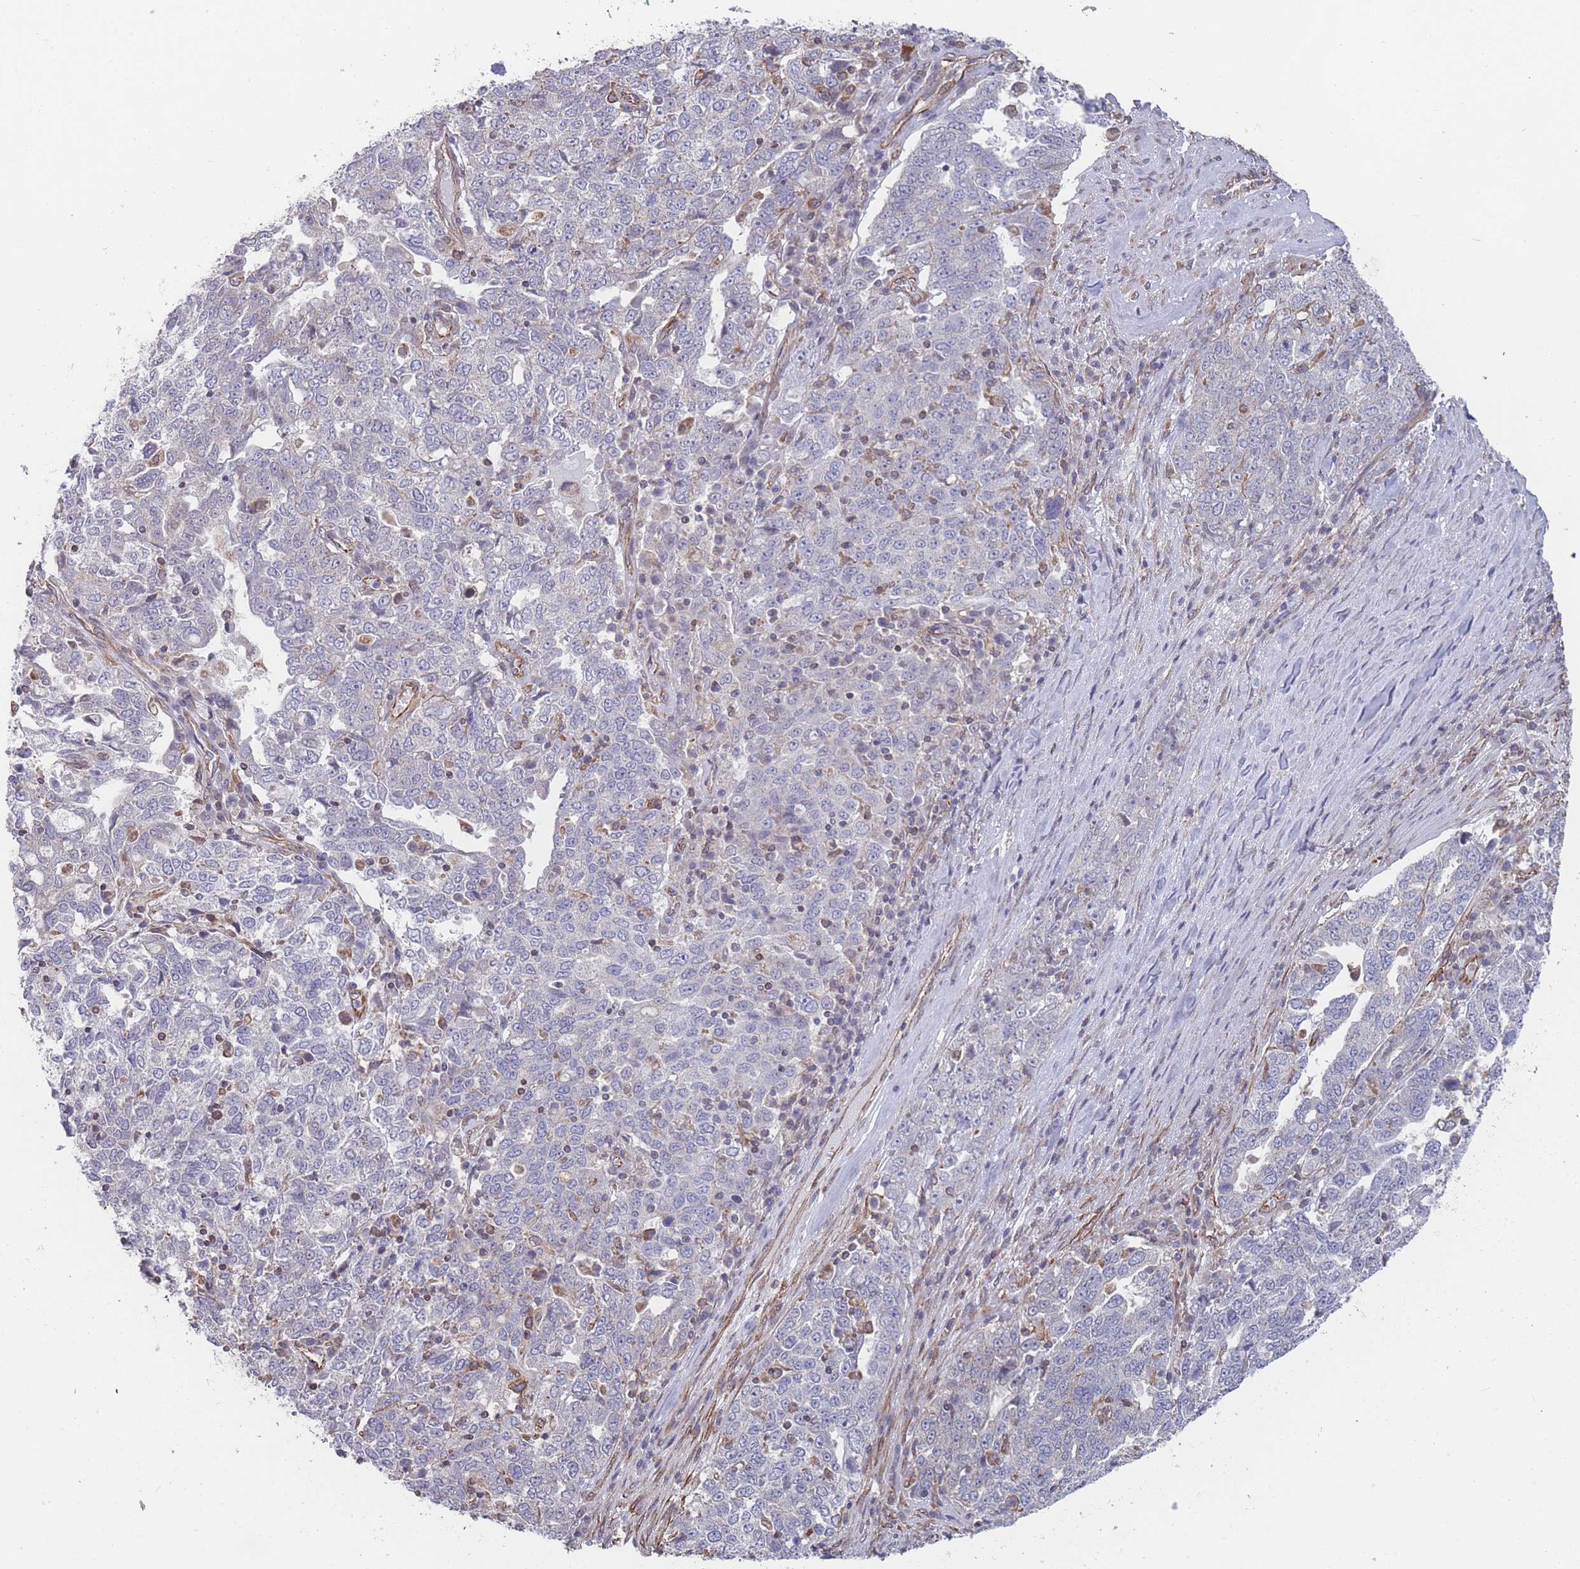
{"staining": {"intensity": "negative", "quantity": "none", "location": "none"}, "tissue": "ovarian cancer", "cell_type": "Tumor cells", "image_type": "cancer", "snomed": [{"axis": "morphology", "description": "Carcinoma, endometroid"}, {"axis": "topography", "description": "Ovary"}], "caption": "IHC photomicrograph of neoplastic tissue: human ovarian cancer (endometroid carcinoma) stained with DAB displays no significant protein positivity in tumor cells.", "gene": "SLC1A6", "patient": {"sex": "female", "age": 62}}